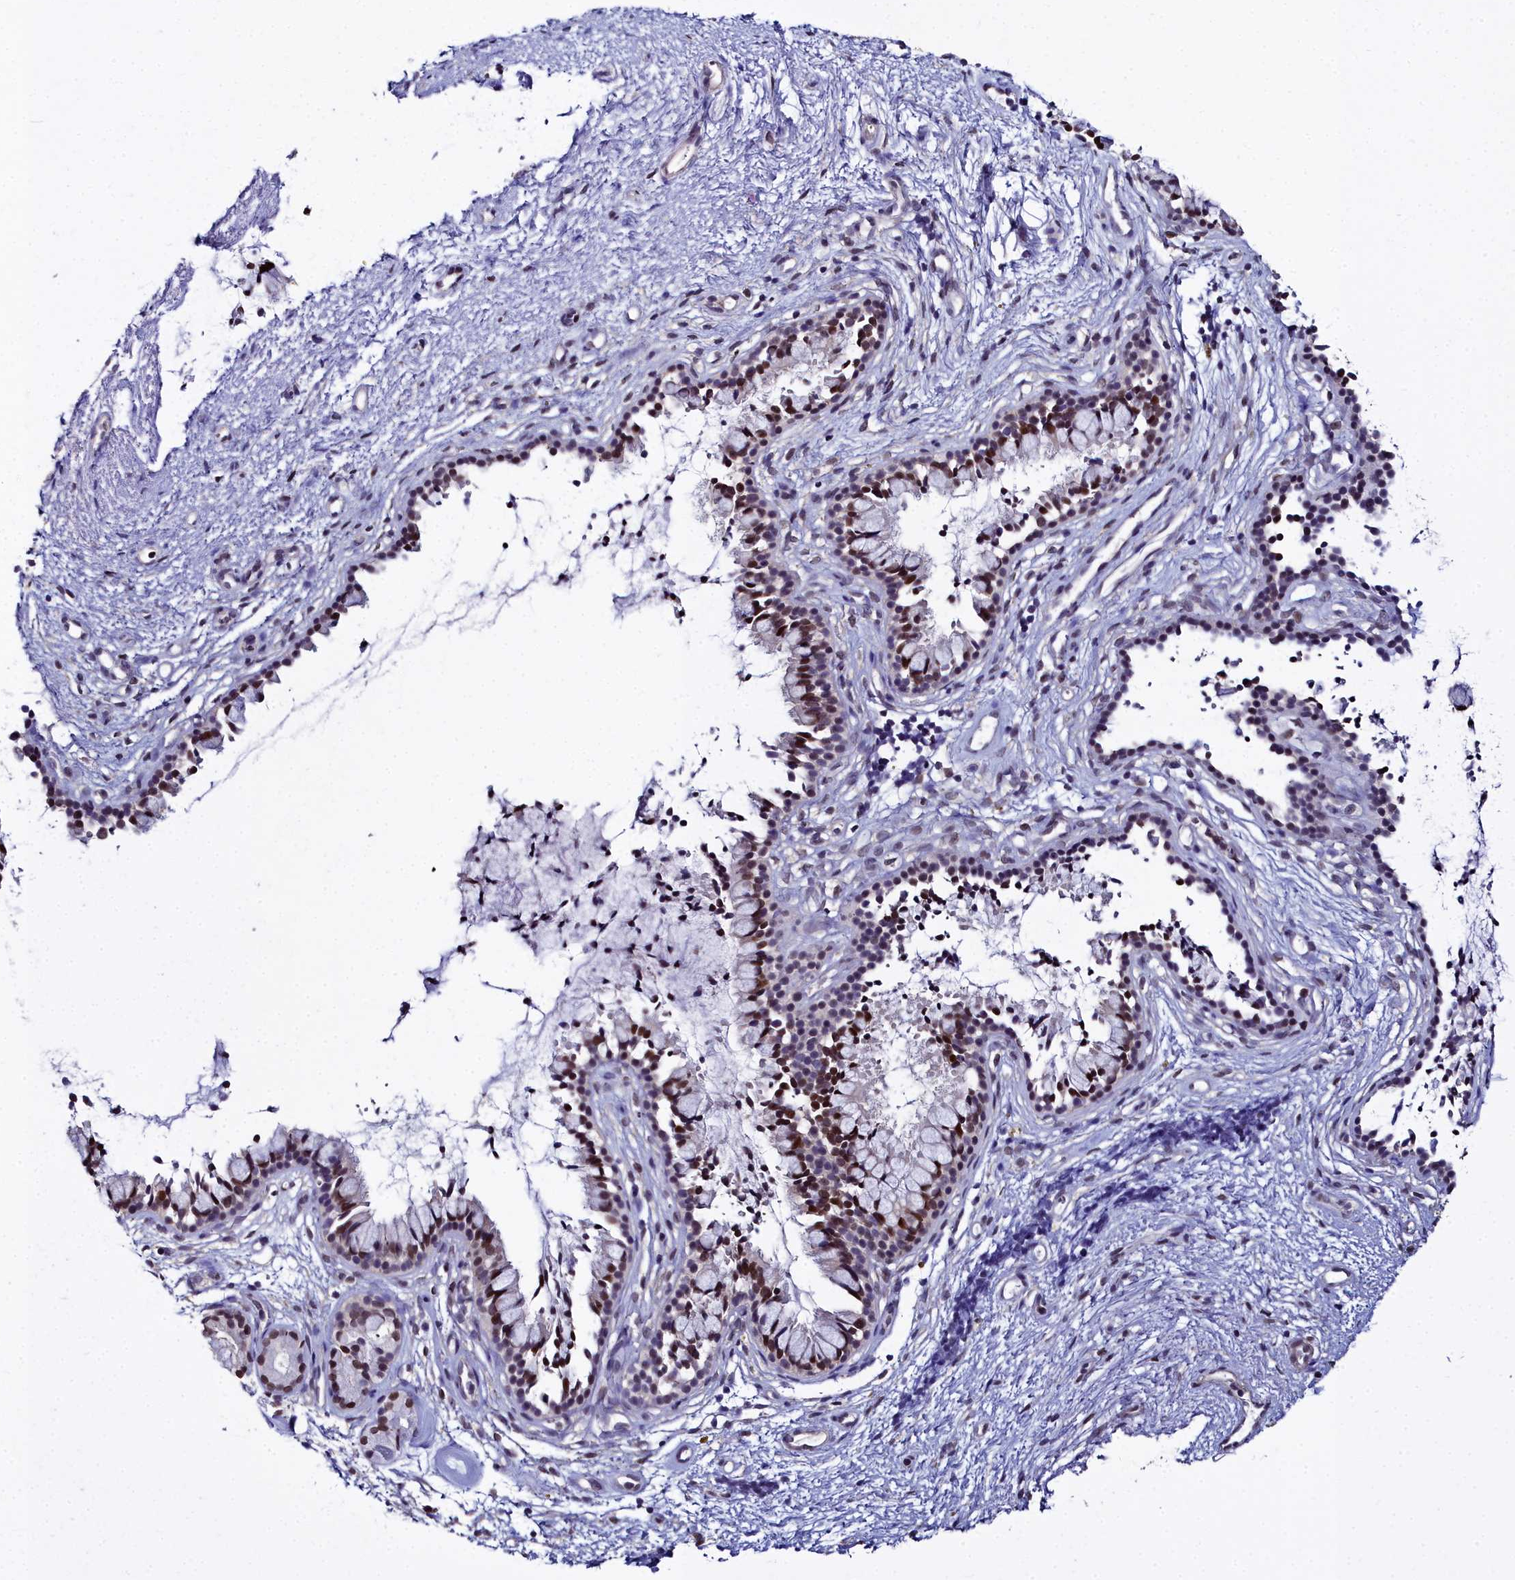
{"staining": {"intensity": "strong", "quantity": "25%-75%", "location": "nuclear"}, "tissue": "nasopharynx", "cell_type": "Respiratory epithelial cells", "image_type": "normal", "snomed": [{"axis": "morphology", "description": "Normal tissue, NOS"}, {"axis": "topography", "description": "Nasopharynx"}], "caption": "Respiratory epithelial cells exhibit high levels of strong nuclear expression in approximately 25%-75% of cells in unremarkable human nasopharynx.", "gene": "CCDC97", "patient": {"sex": "male", "age": 82}}